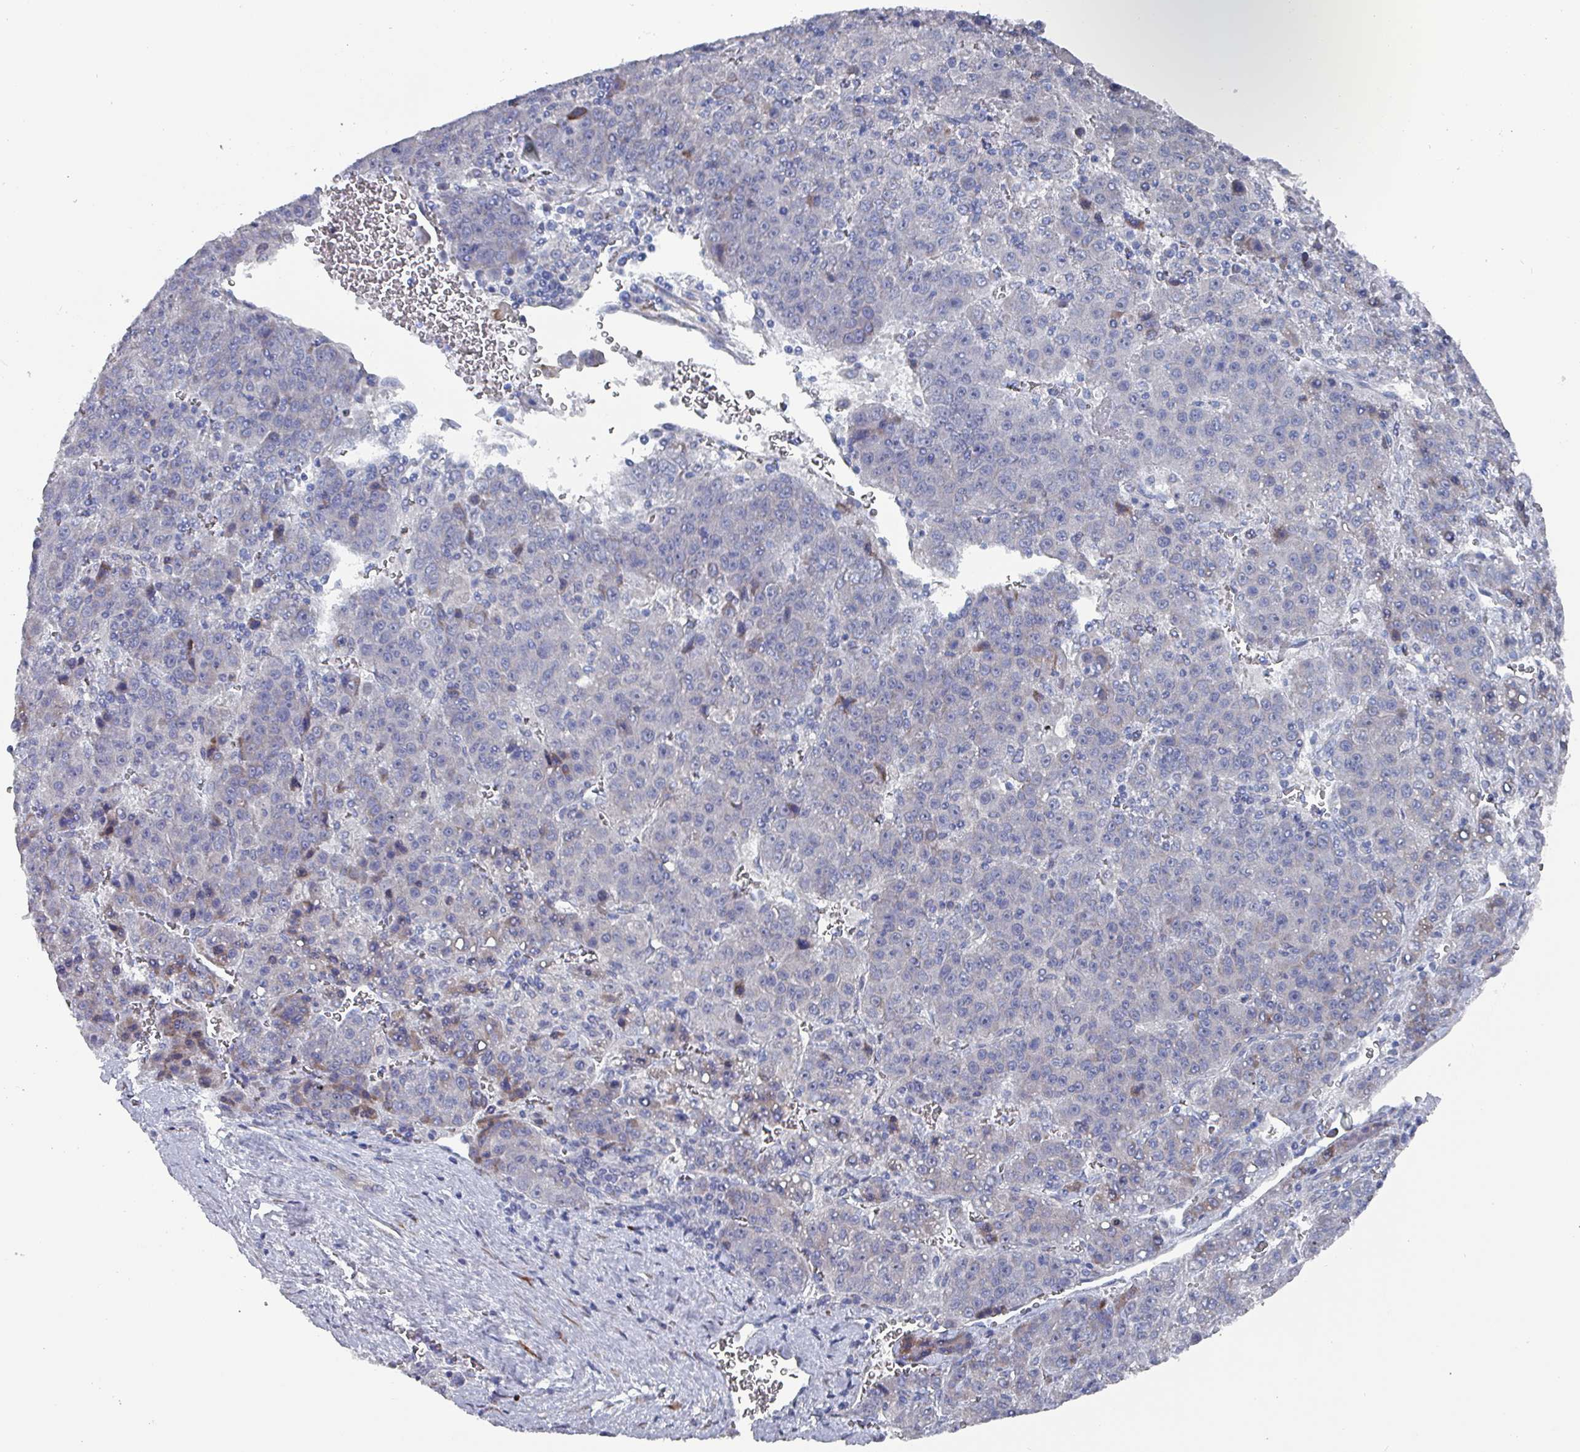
{"staining": {"intensity": "negative", "quantity": "none", "location": "none"}, "tissue": "liver cancer", "cell_type": "Tumor cells", "image_type": "cancer", "snomed": [{"axis": "morphology", "description": "Carcinoma, Hepatocellular, NOS"}, {"axis": "topography", "description": "Liver"}], "caption": "Protein analysis of liver hepatocellular carcinoma demonstrates no significant staining in tumor cells.", "gene": "DRD5", "patient": {"sex": "female", "age": 53}}